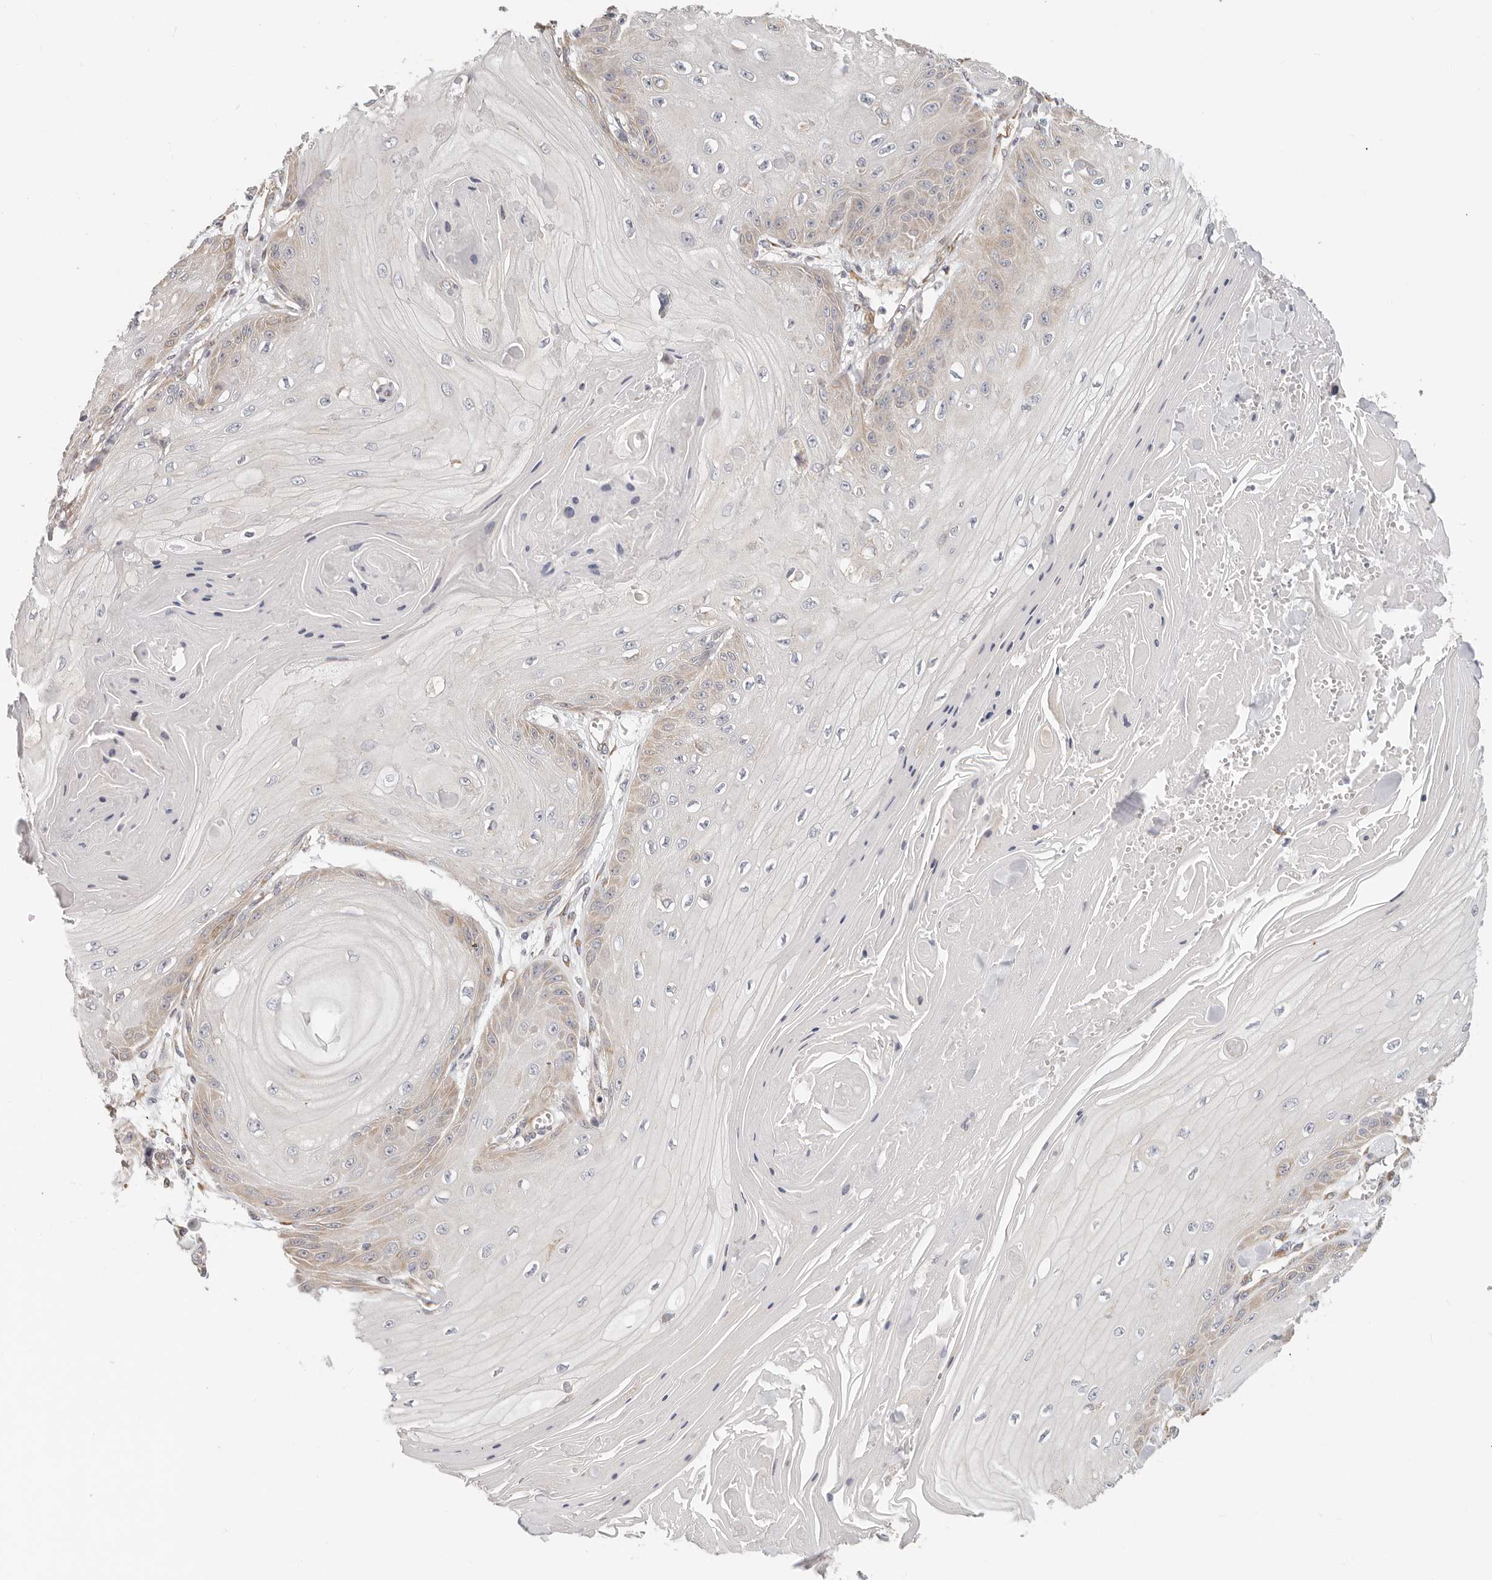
{"staining": {"intensity": "weak", "quantity": "25%-75%", "location": "cytoplasmic/membranous"}, "tissue": "skin cancer", "cell_type": "Tumor cells", "image_type": "cancer", "snomed": [{"axis": "morphology", "description": "Squamous cell carcinoma, NOS"}, {"axis": "topography", "description": "Skin"}], "caption": "Immunohistochemistry of human skin cancer (squamous cell carcinoma) demonstrates low levels of weak cytoplasmic/membranous expression in about 25%-75% of tumor cells. The staining was performed using DAB, with brown indicating positive protein expression. Nuclei are stained blue with hematoxylin.", "gene": "AFDN", "patient": {"sex": "male", "age": 74}}